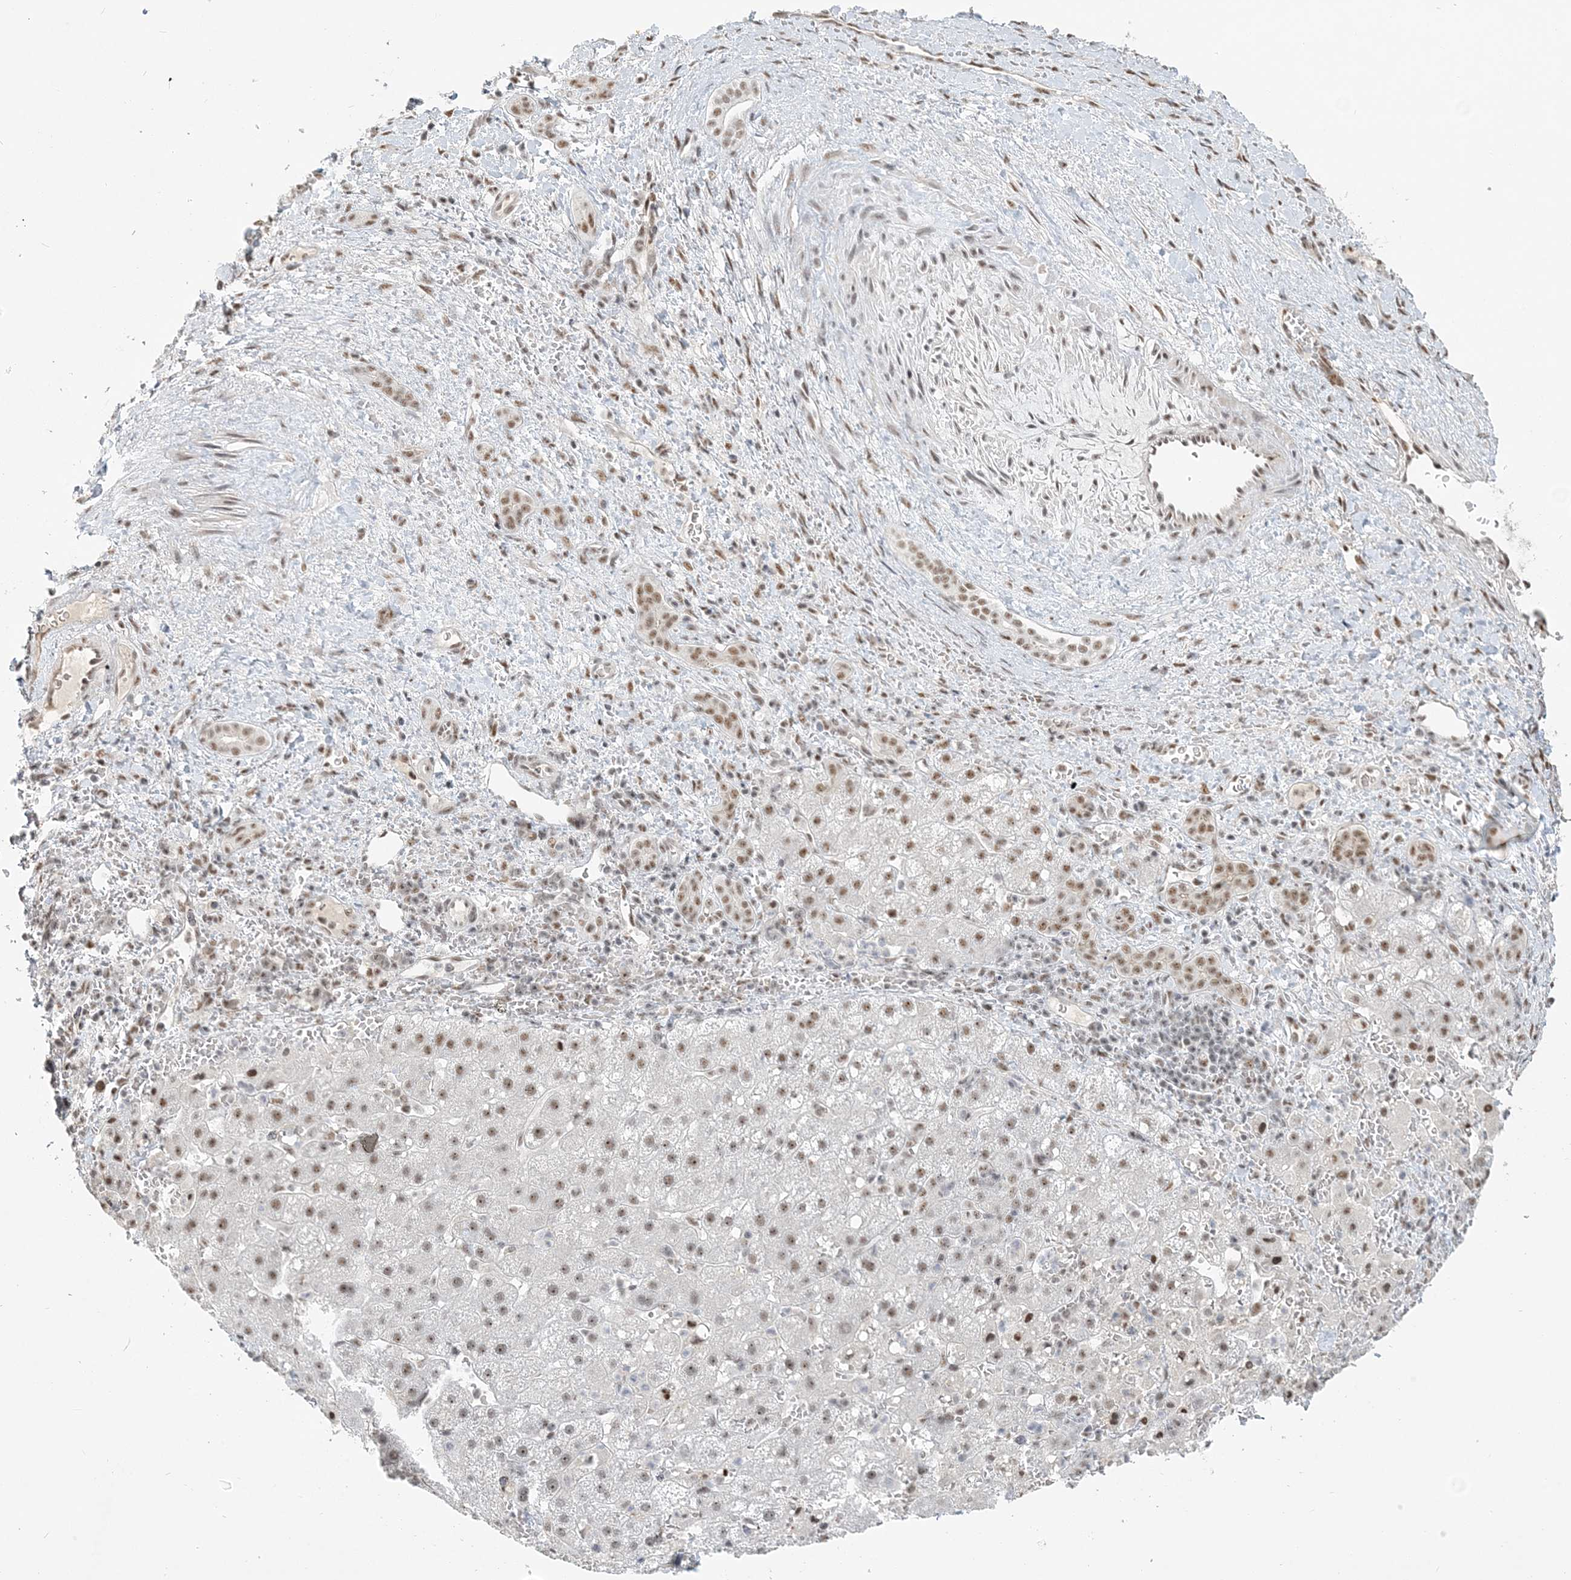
{"staining": {"intensity": "moderate", "quantity": ">75%", "location": "nuclear"}, "tissue": "liver cancer", "cell_type": "Tumor cells", "image_type": "cancer", "snomed": [{"axis": "morphology", "description": "Carcinoma, Hepatocellular, NOS"}, {"axis": "topography", "description": "Liver"}], "caption": "Moderate nuclear staining is seen in about >75% of tumor cells in liver cancer.", "gene": "PLRG1", "patient": {"sex": "male", "age": 57}}